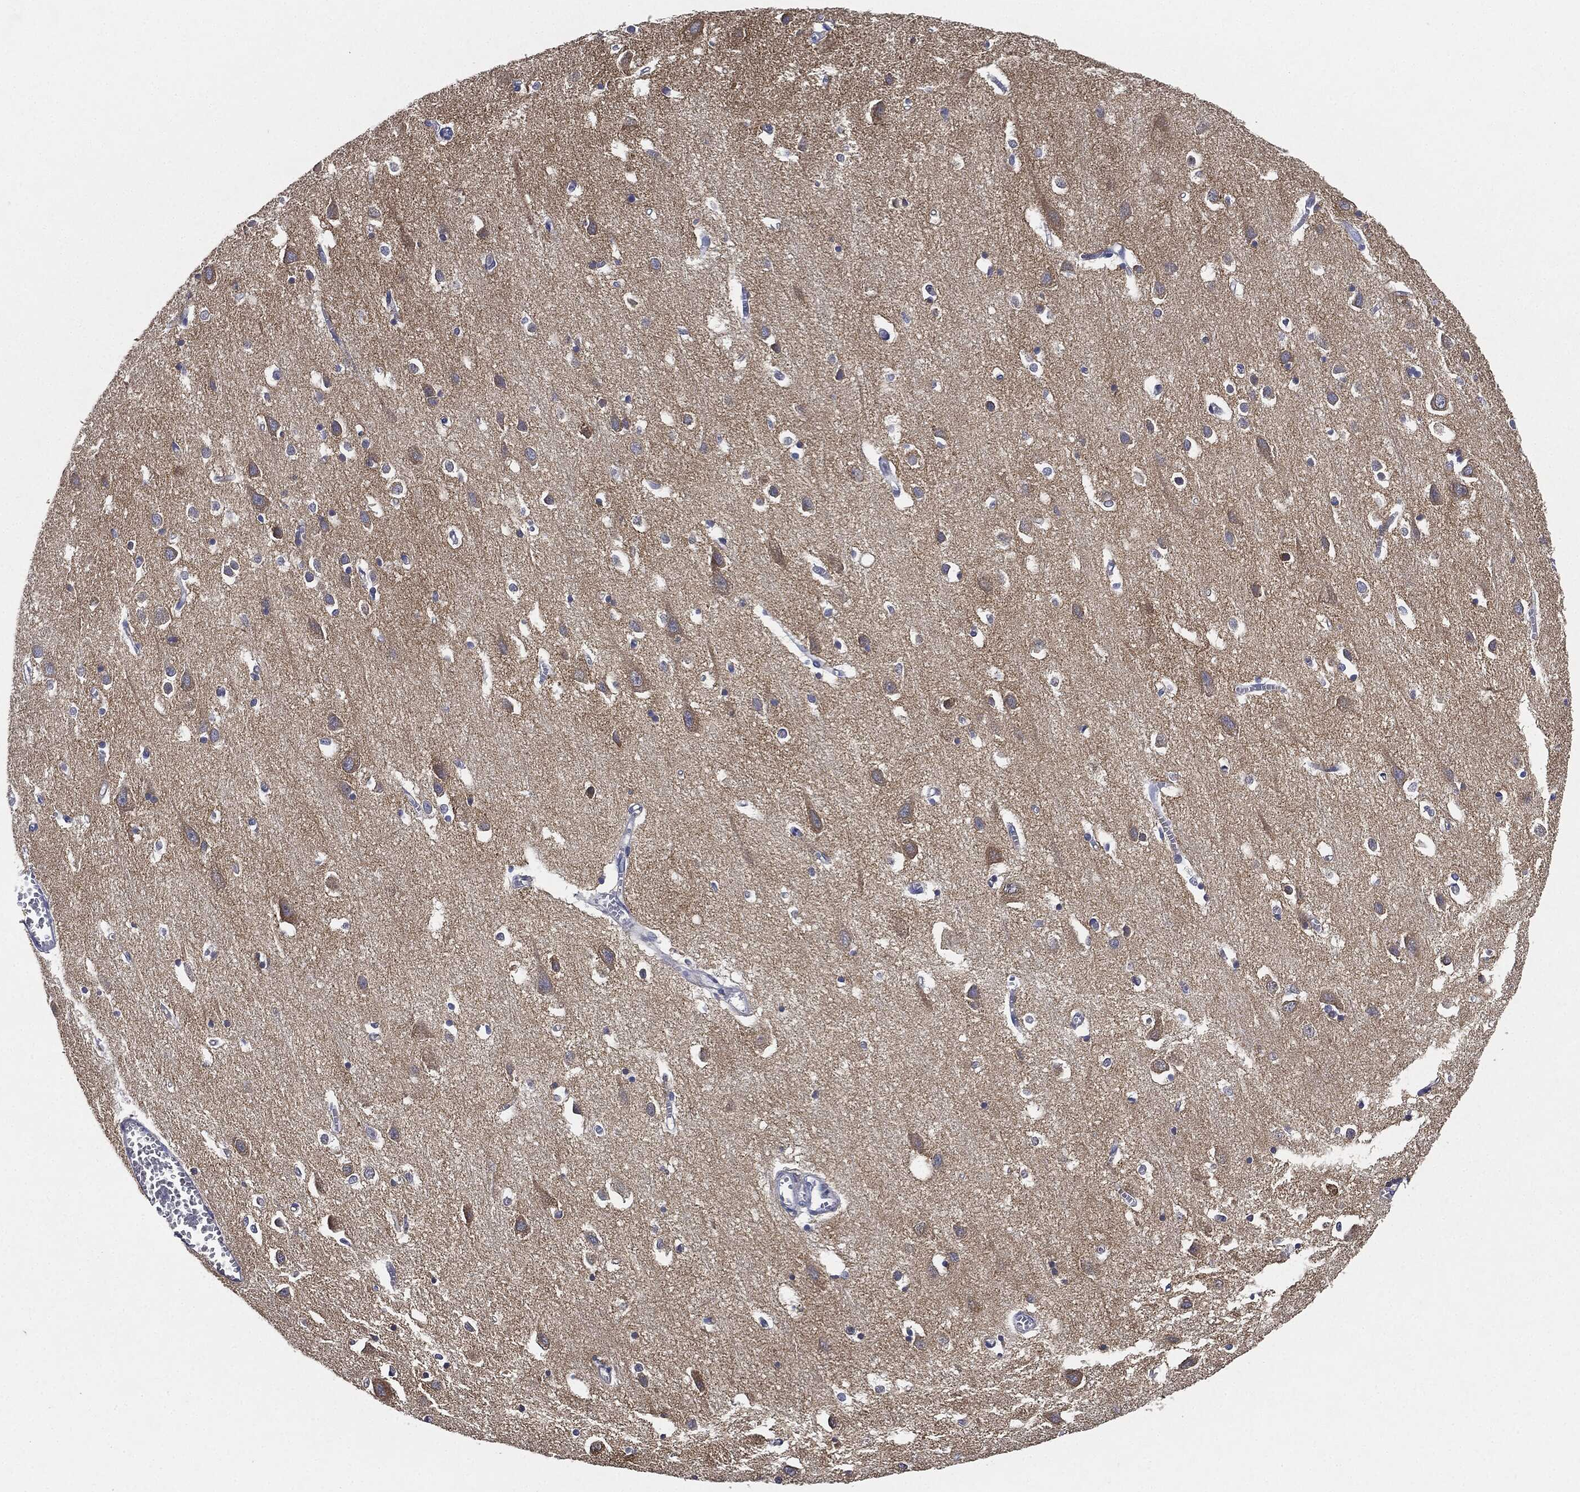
{"staining": {"intensity": "negative", "quantity": "none", "location": "none"}, "tissue": "cerebral cortex", "cell_type": "Endothelial cells", "image_type": "normal", "snomed": [{"axis": "morphology", "description": "Normal tissue, NOS"}, {"axis": "topography", "description": "Cerebral cortex"}], "caption": "This image is of unremarkable cerebral cortex stained with IHC to label a protein in brown with the nuclei are counter-stained blue. There is no expression in endothelial cells.", "gene": "NTRK1", "patient": {"sex": "male", "age": 70}}